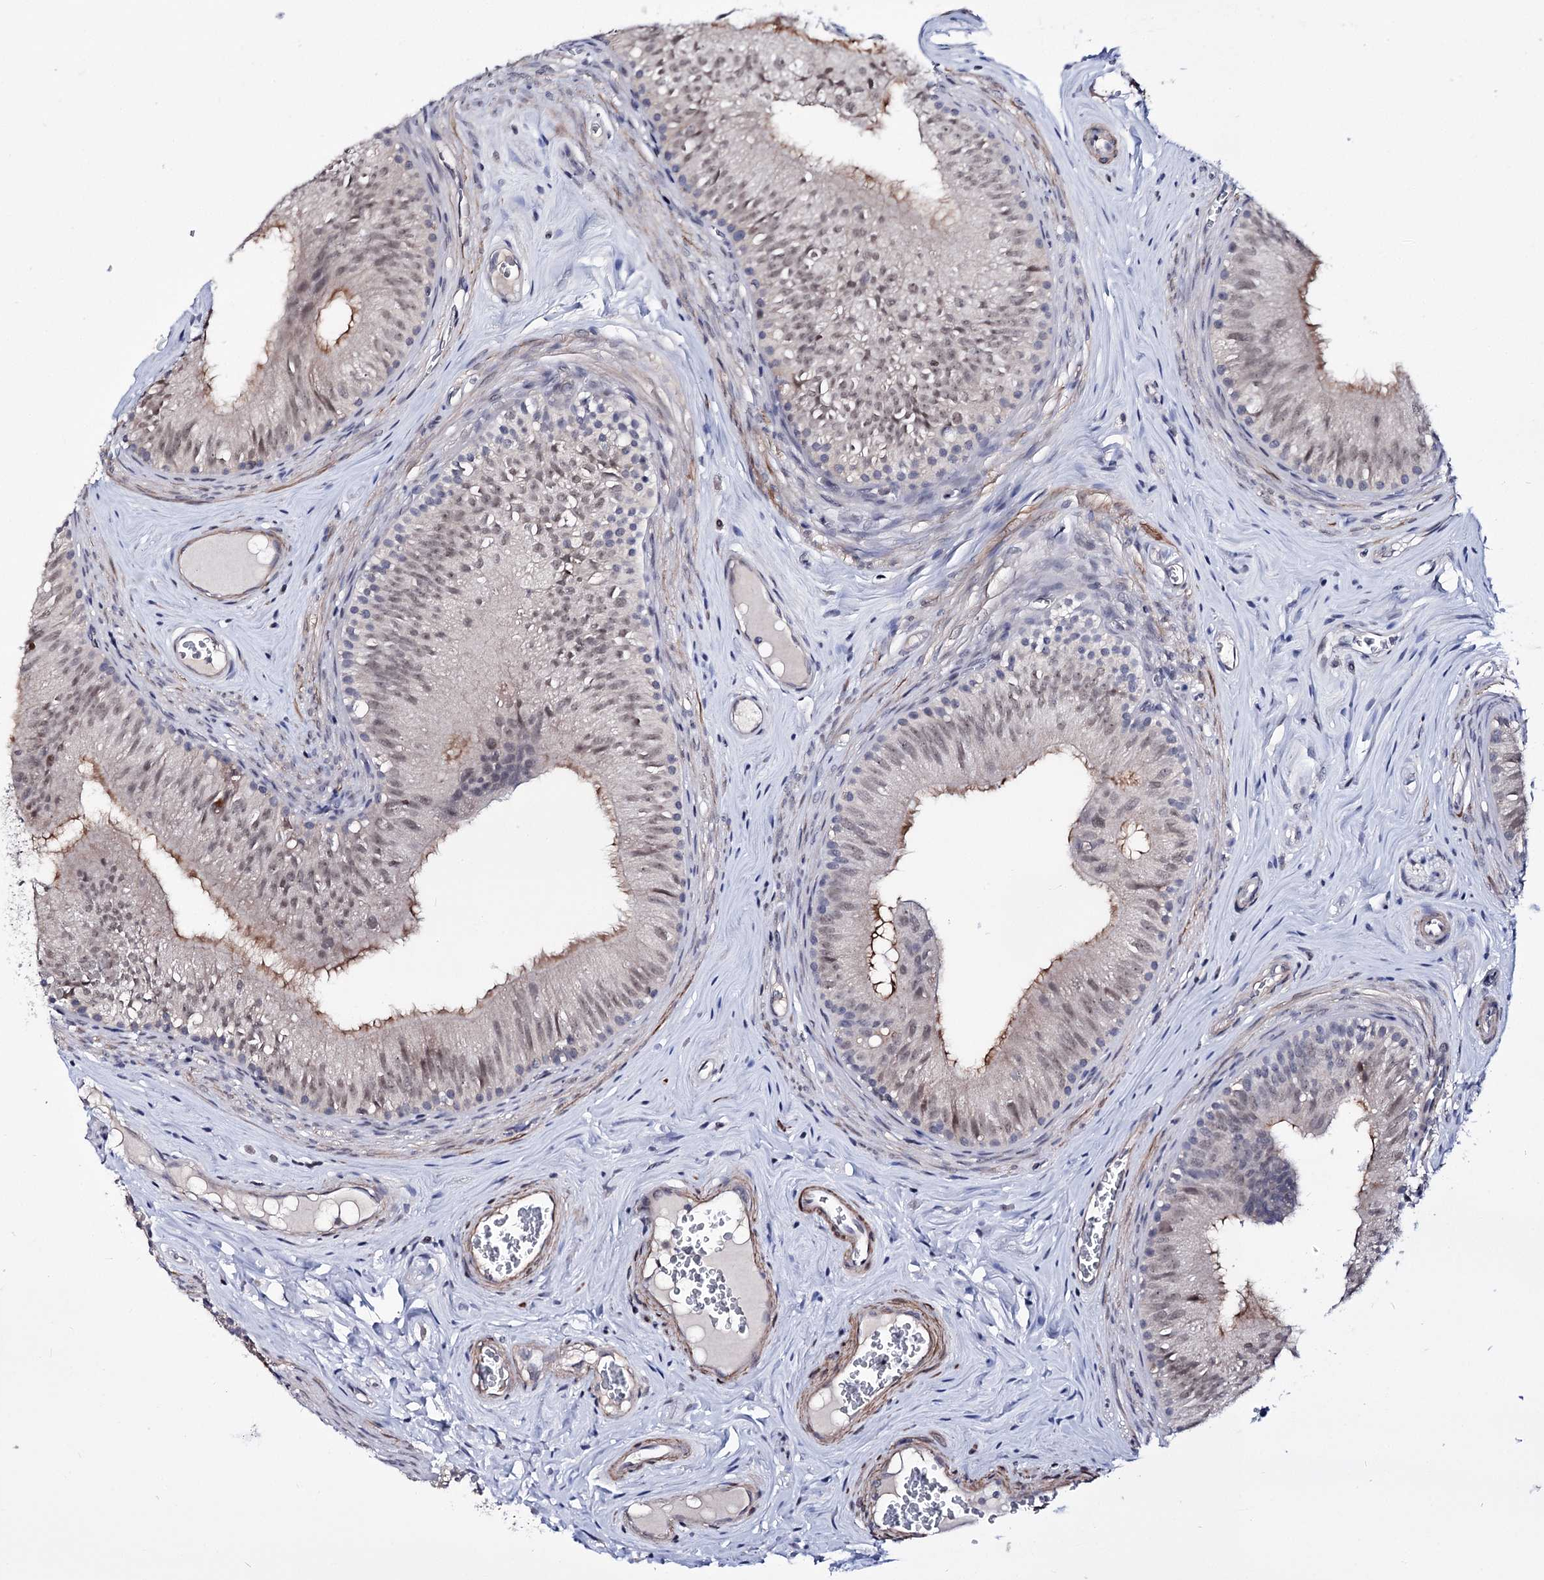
{"staining": {"intensity": "moderate", "quantity": "<25%", "location": "nuclear"}, "tissue": "epididymis", "cell_type": "Glandular cells", "image_type": "normal", "snomed": [{"axis": "morphology", "description": "Normal tissue, NOS"}, {"axis": "topography", "description": "Epididymis"}], "caption": "Immunohistochemical staining of unremarkable epididymis exhibits moderate nuclear protein expression in about <25% of glandular cells. (Stains: DAB in brown, nuclei in blue, Microscopy: brightfield microscopy at high magnification).", "gene": "PPRC1", "patient": {"sex": "male", "age": 46}}